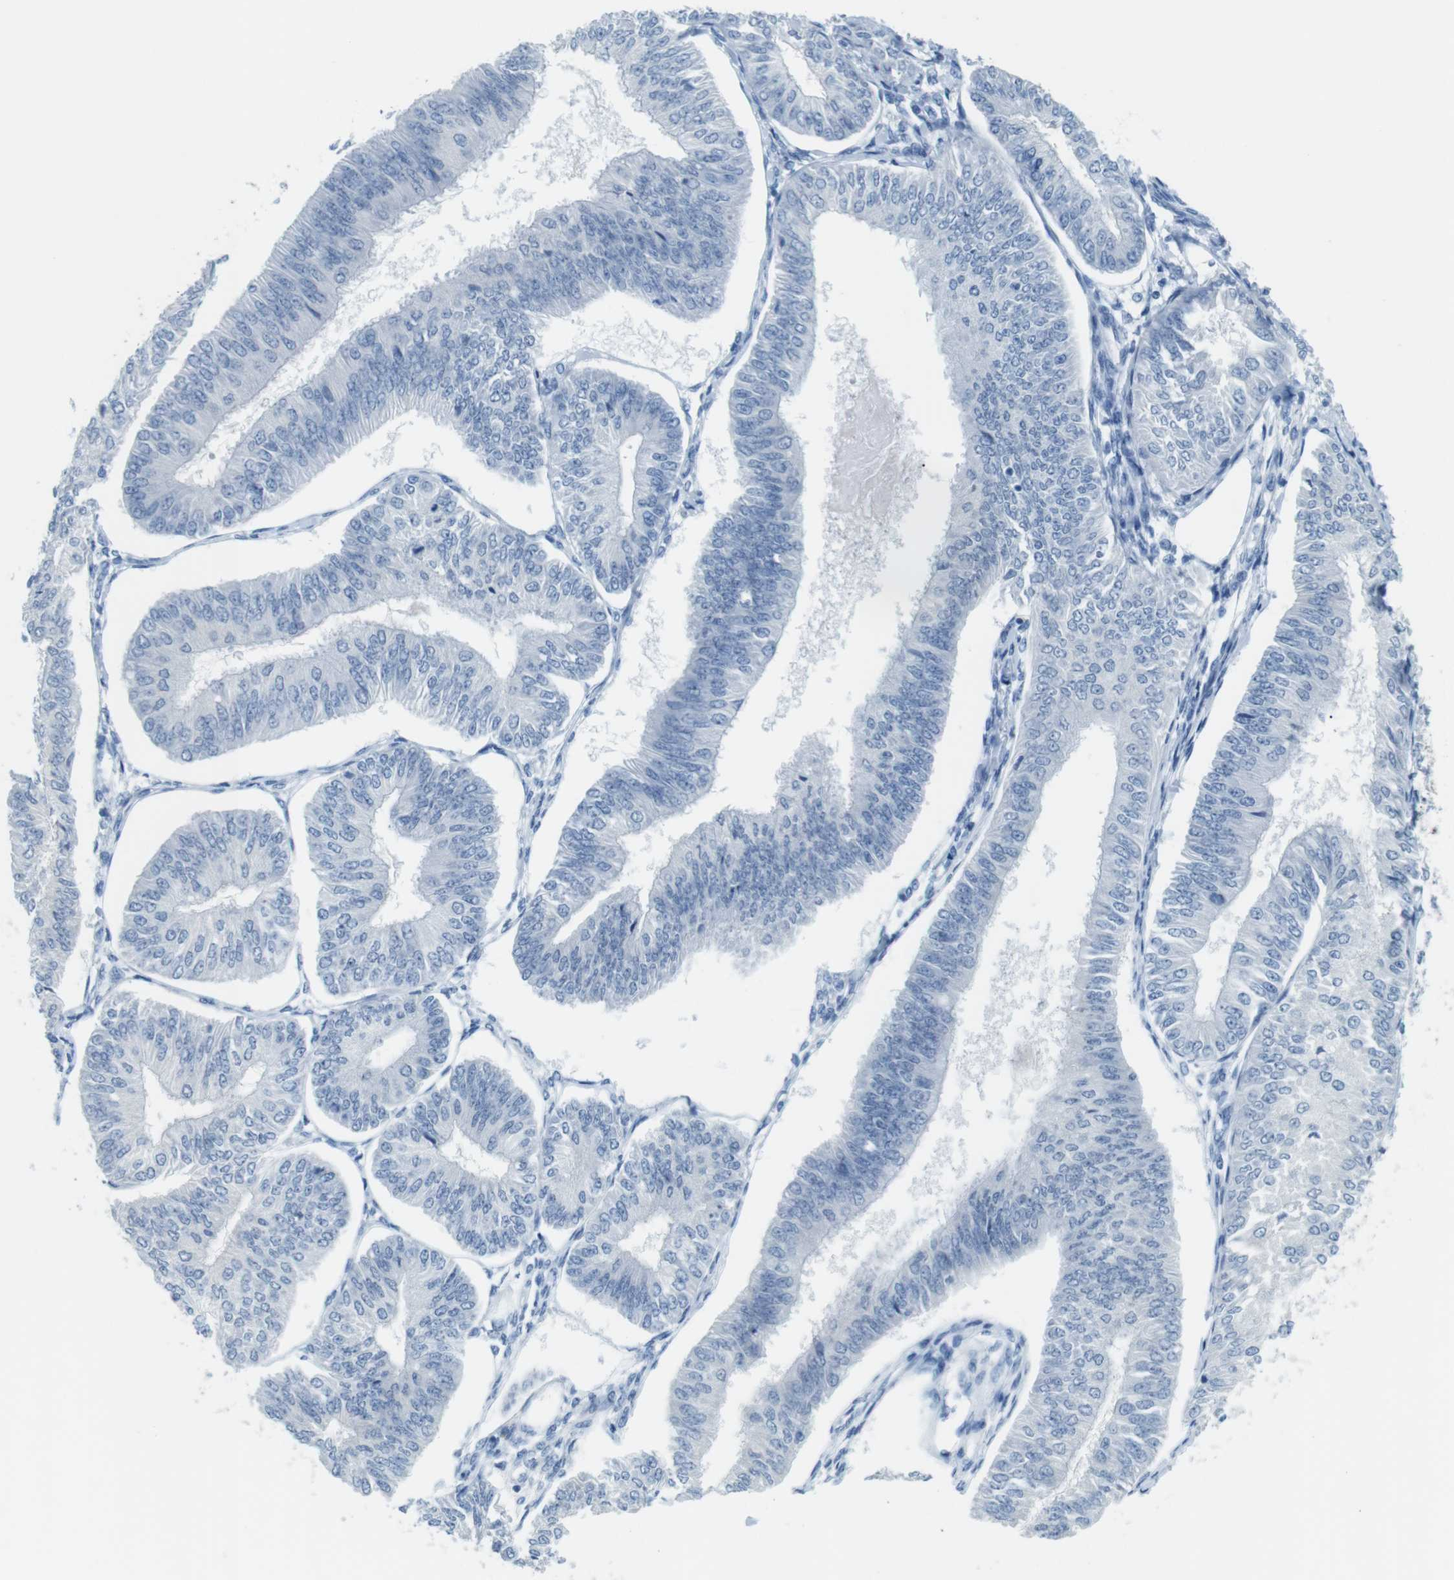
{"staining": {"intensity": "negative", "quantity": "none", "location": "none"}, "tissue": "endometrial cancer", "cell_type": "Tumor cells", "image_type": "cancer", "snomed": [{"axis": "morphology", "description": "Adenocarcinoma, NOS"}, {"axis": "topography", "description": "Endometrium"}], "caption": "Immunohistochemistry histopathology image of neoplastic tissue: endometrial cancer (adenocarcinoma) stained with DAB (3,3'-diaminobenzidine) shows no significant protein staining in tumor cells.", "gene": "MCEMP1", "patient": {"sex": "female", "age": 58}}